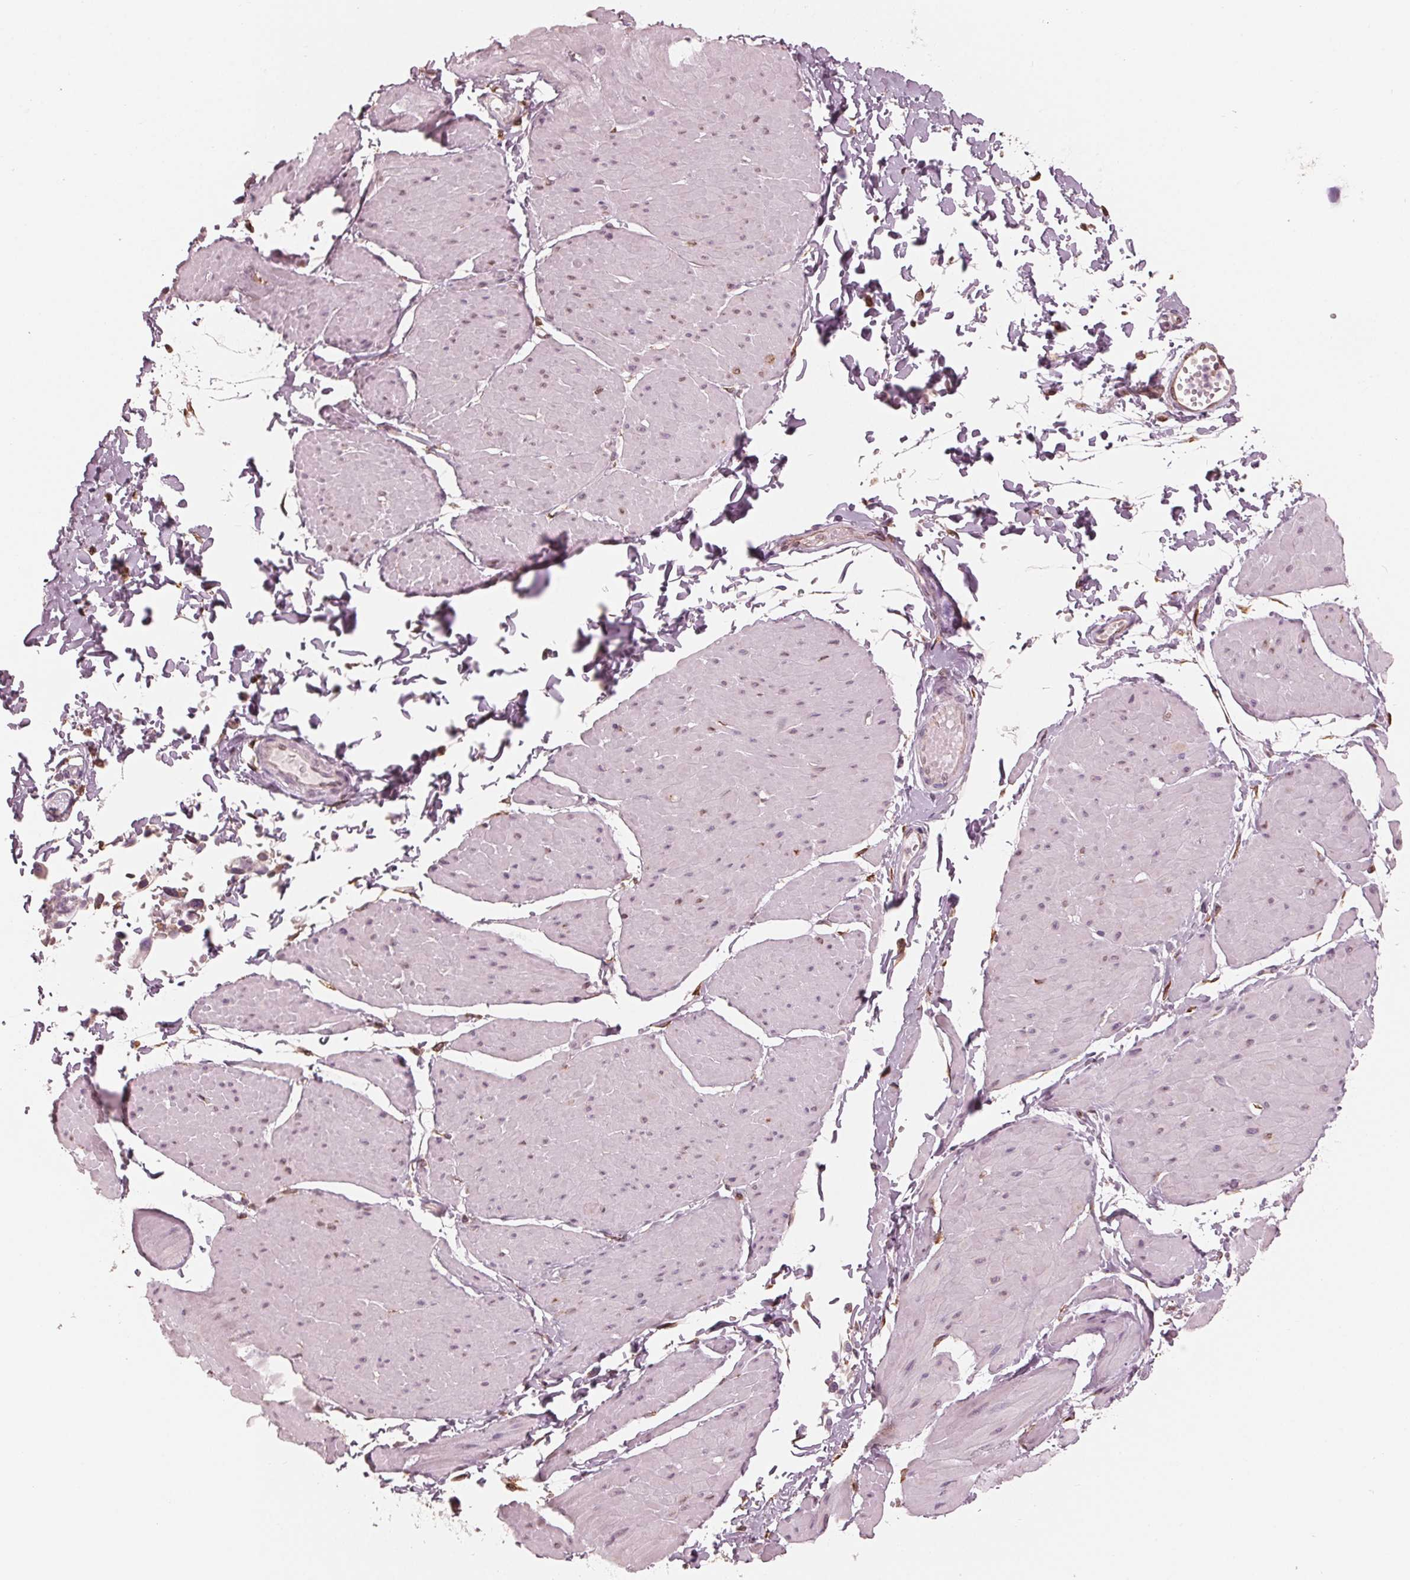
{"staining": {"intensity": "weak", "quantity": ">75%", "location": "cytoplasmic/membranous"}, "tissue": "adipose tissue", "cell_type": "Adipocytes", "image_type": "normal", "snomed": [{"axis": "morphology", "description": "Normal tissue, NOS"}, {"axis": "topography", "description": "Smooth muscle"}, {"axis": "topography", "description": "Peripheral nerve tissue"}], "caption": "An image showing weak cytoplasmic/membranous expression in about >75% of adipocytes in unremarkable adipose tissue, as visualized by brown immunohistochemical staining.", "gene": "IKBIP", "patient": {"sex": "male", "age": 58}}